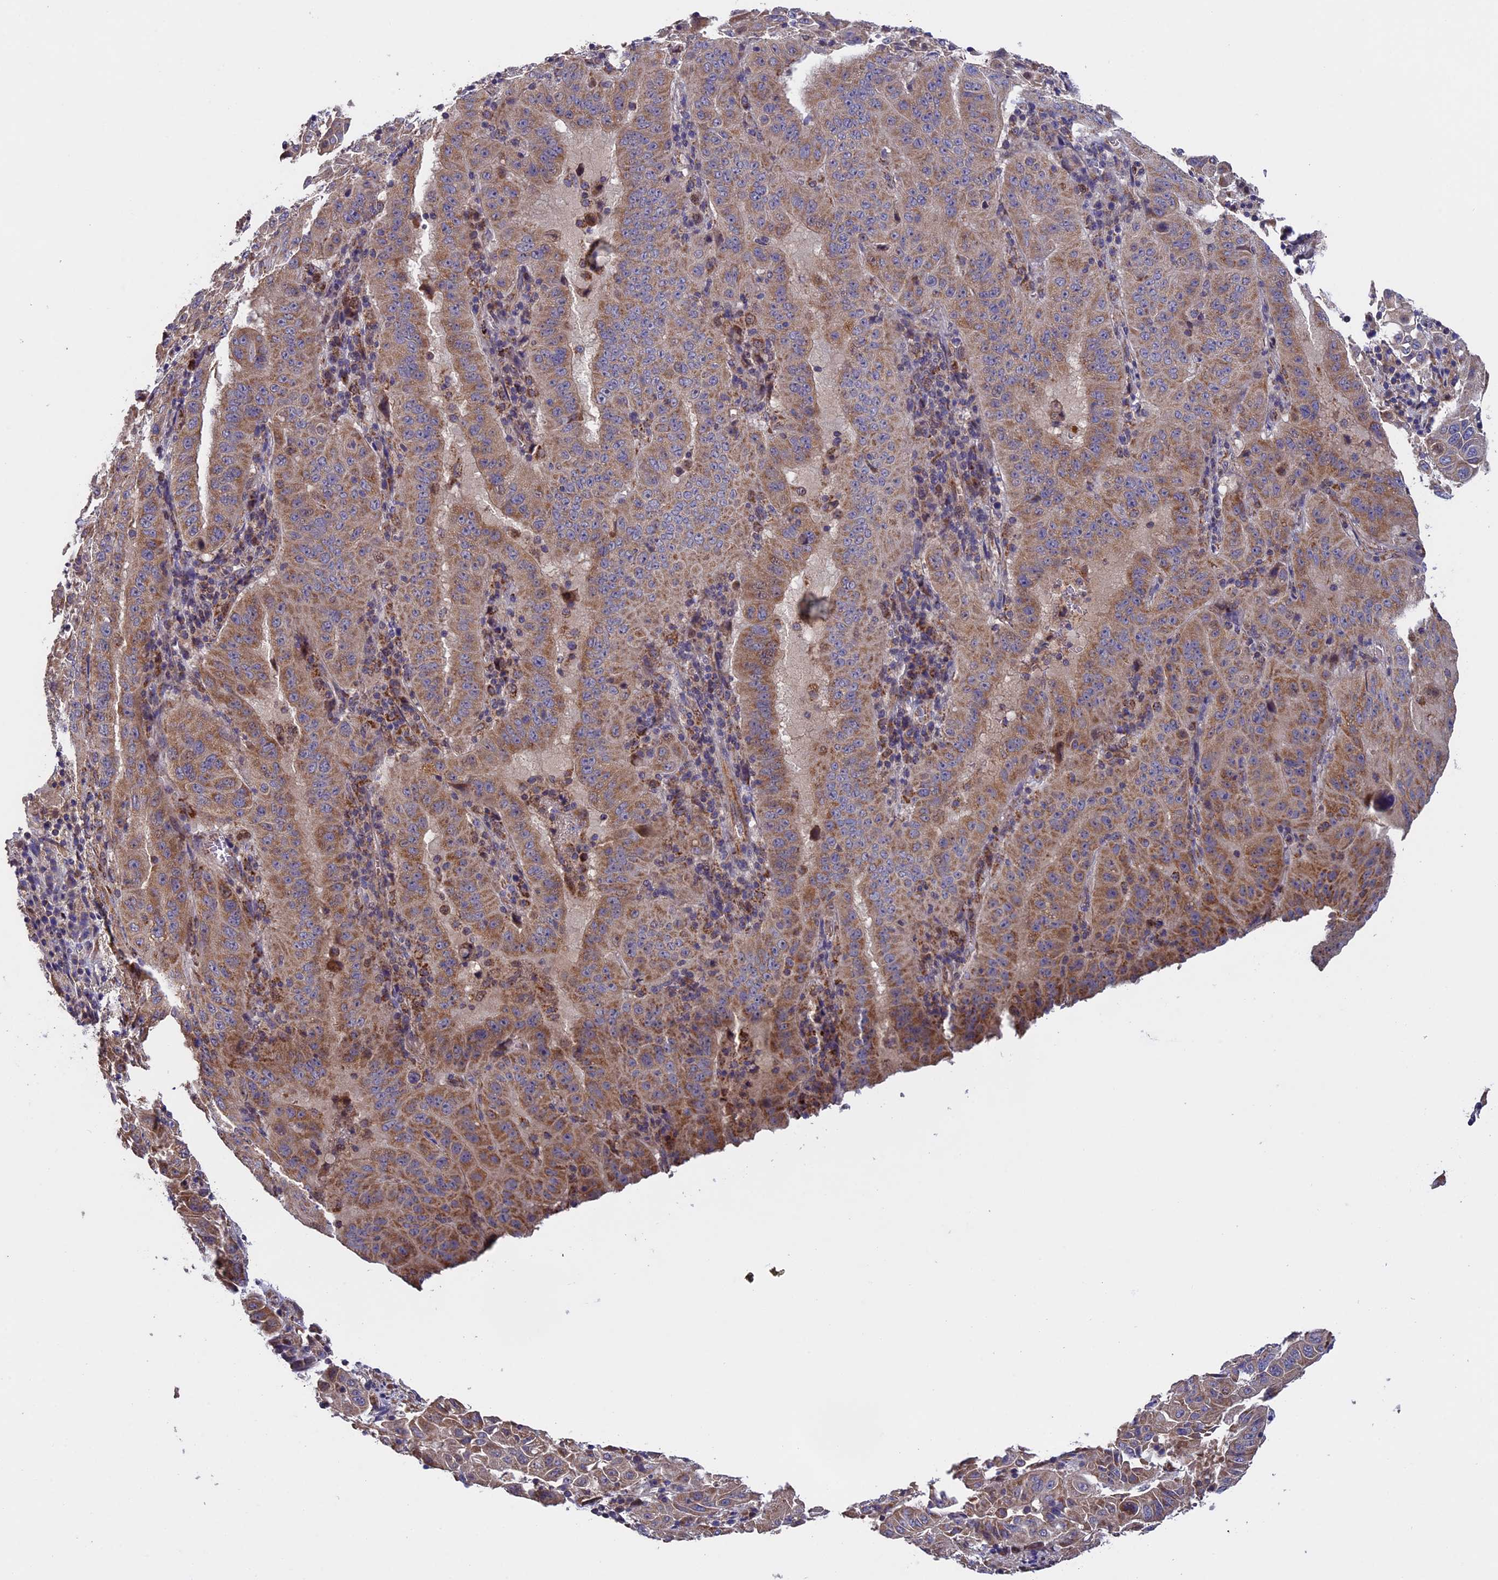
{"staining": {"intensity": "moderate", "quantity": "25%-75%", "location": "cytoplasmic/membranous"}, "tissue": "pancreatic cancer", "cell_type": "Tumor cells", "image_type": "cancer", "snomed": [{"axis": "morphology", "description": "Adenocarcinoma, NOS"}, {"axis": "topography", "description": "Pancreas"}], "caption": "A brown stain labels moderate cytoplasmic/membranous staining of a protein in adenocarcinoma (pancreatic) tumor cells.", "gene": "RNF17", "patient": {"sex": "male", "age": 63}}